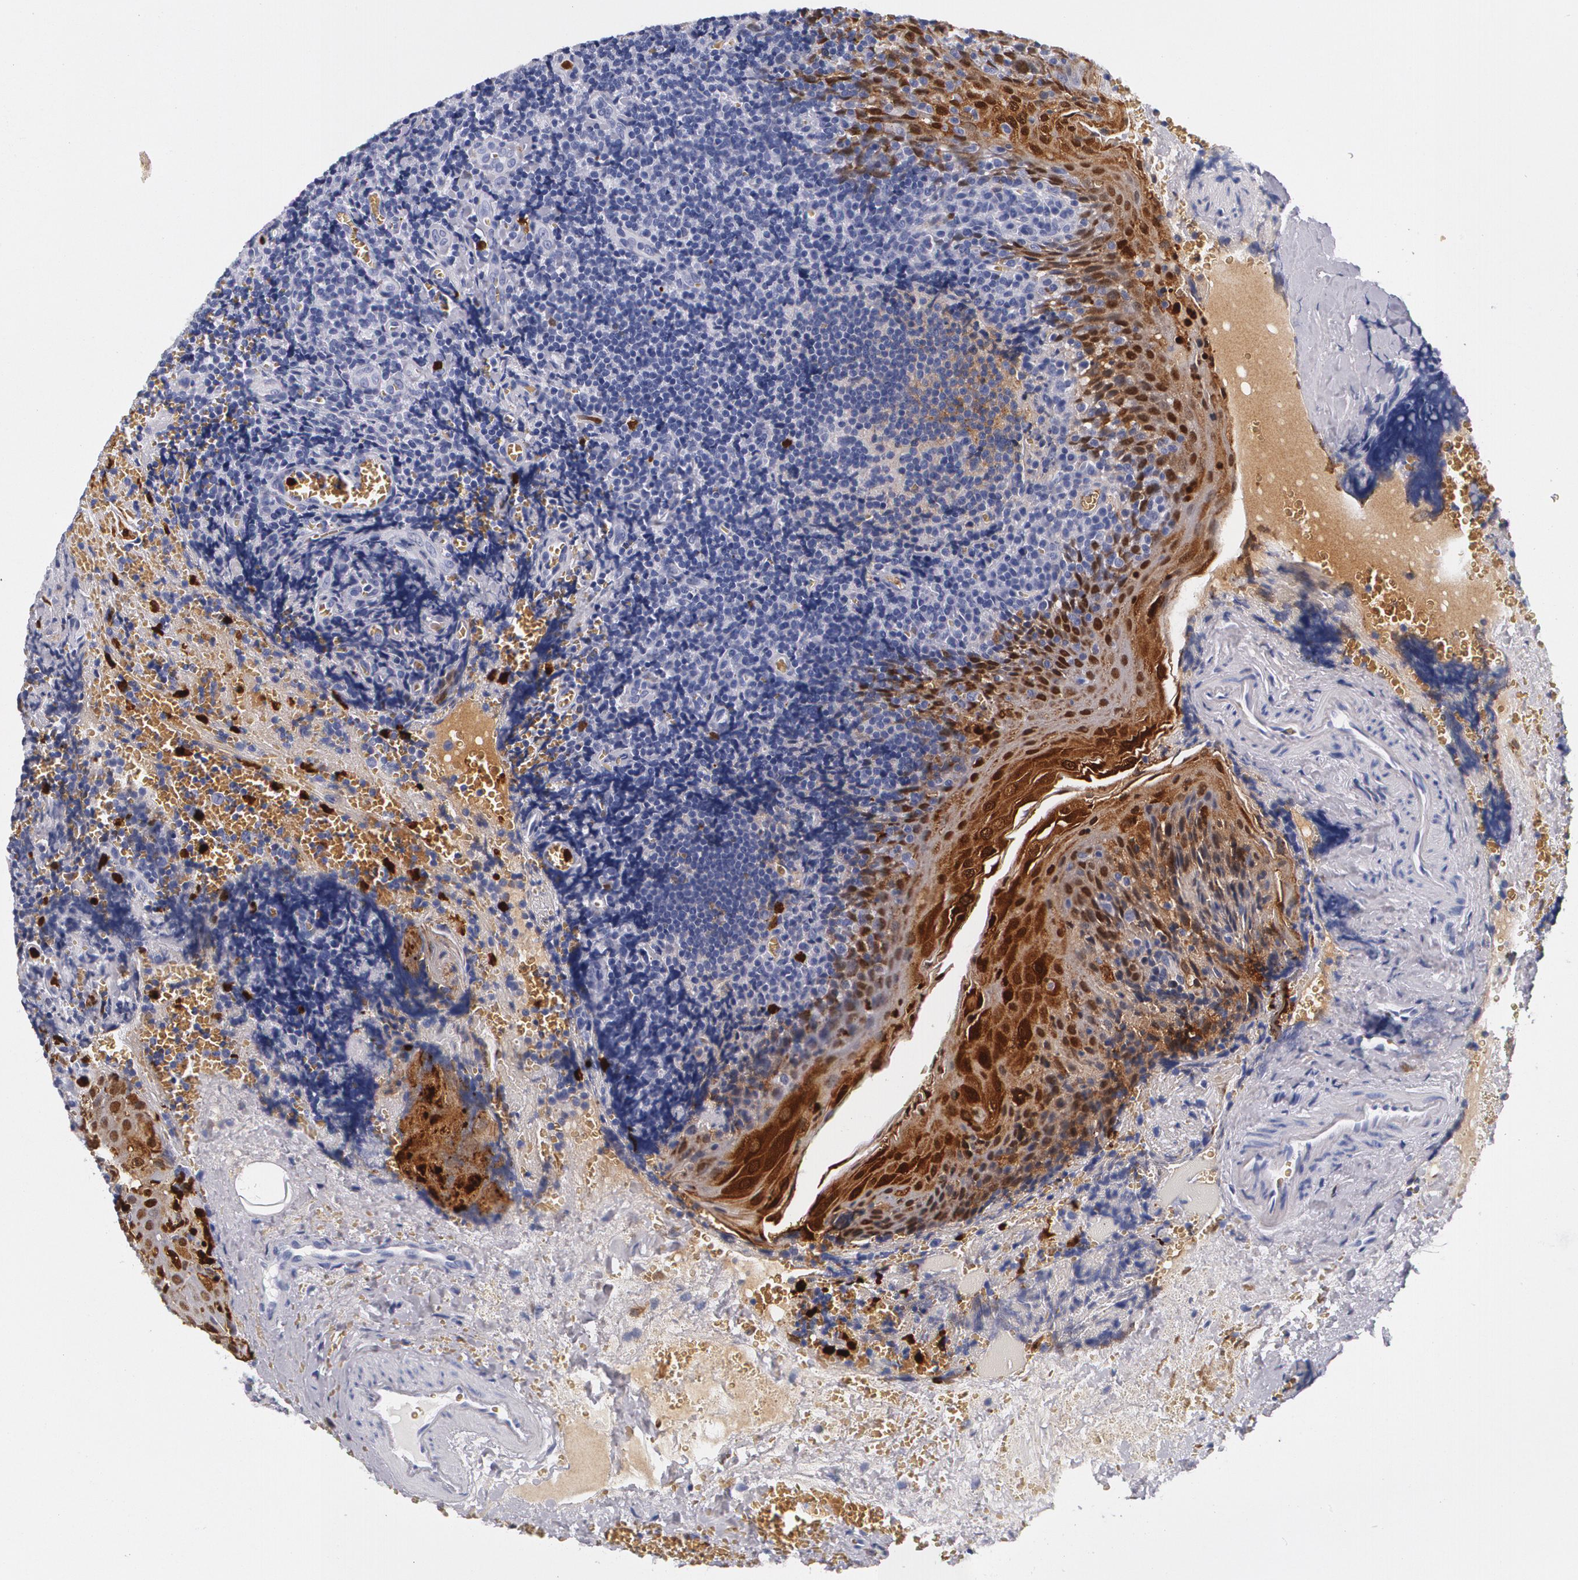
{"staining": {"intensity": "negative", "quantity": "none", "location": "none"}, "tissue": "tonsil", "cell_type": "Germinal center cells", "image_type": "normal", "snomed": [{"axis": "morphology", "description": "Normal tissue, NOS"}, {"axis": "topography", "description": "Tonsil"}], "caption": "Immunohistochemistry image of normal human tonsil stained for a protein (brown), which reveals no positivity in germinal center cells.", "gene": "S100A8", "patient": {"sex": "male", "age": 20}}